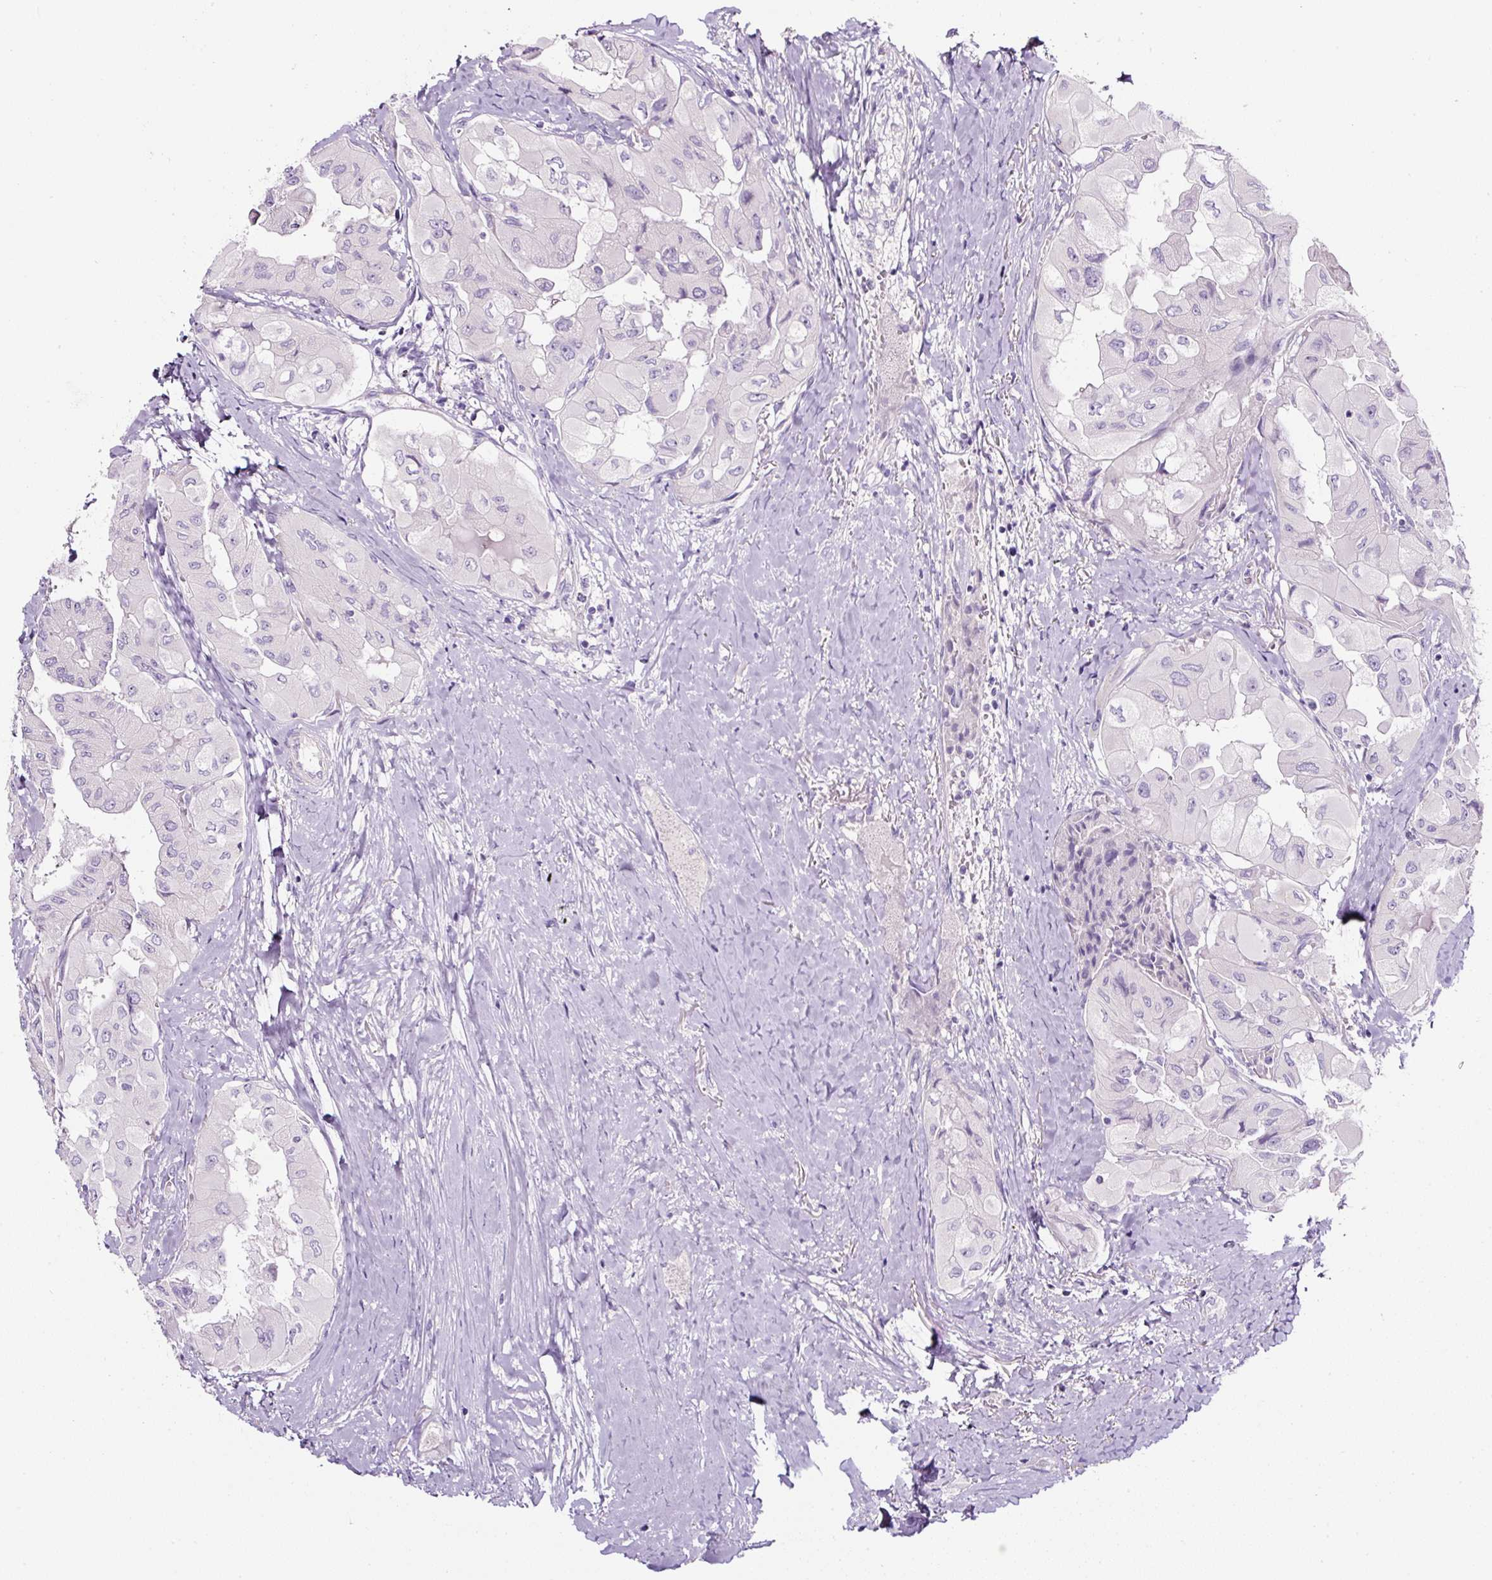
{"staining": {"intensity": "negative", "quantity": "none", "location": "none"}, "tissue": "thyroid cancer", "cell_type": "Tumor cells", "image_type": "cancer", "snomed": [{"axis": "morphology", "description": "Normal tissue, NOS"}, {"axis": "morphology", "description": "Papillary adenocarcinoma, NOS"}, {"axis": "topography", "description": "Thyroid gland"}], "caption": "High magnification brightfield microscopy of thyroid cancer (papillary adenocarcinoma) stained with DAB (brown) and counterstained with hematoxylin (blue): tumor cells show no significant expression.", "gene": "OR14A2", "patient": {"sex": "female", "age": 59}}